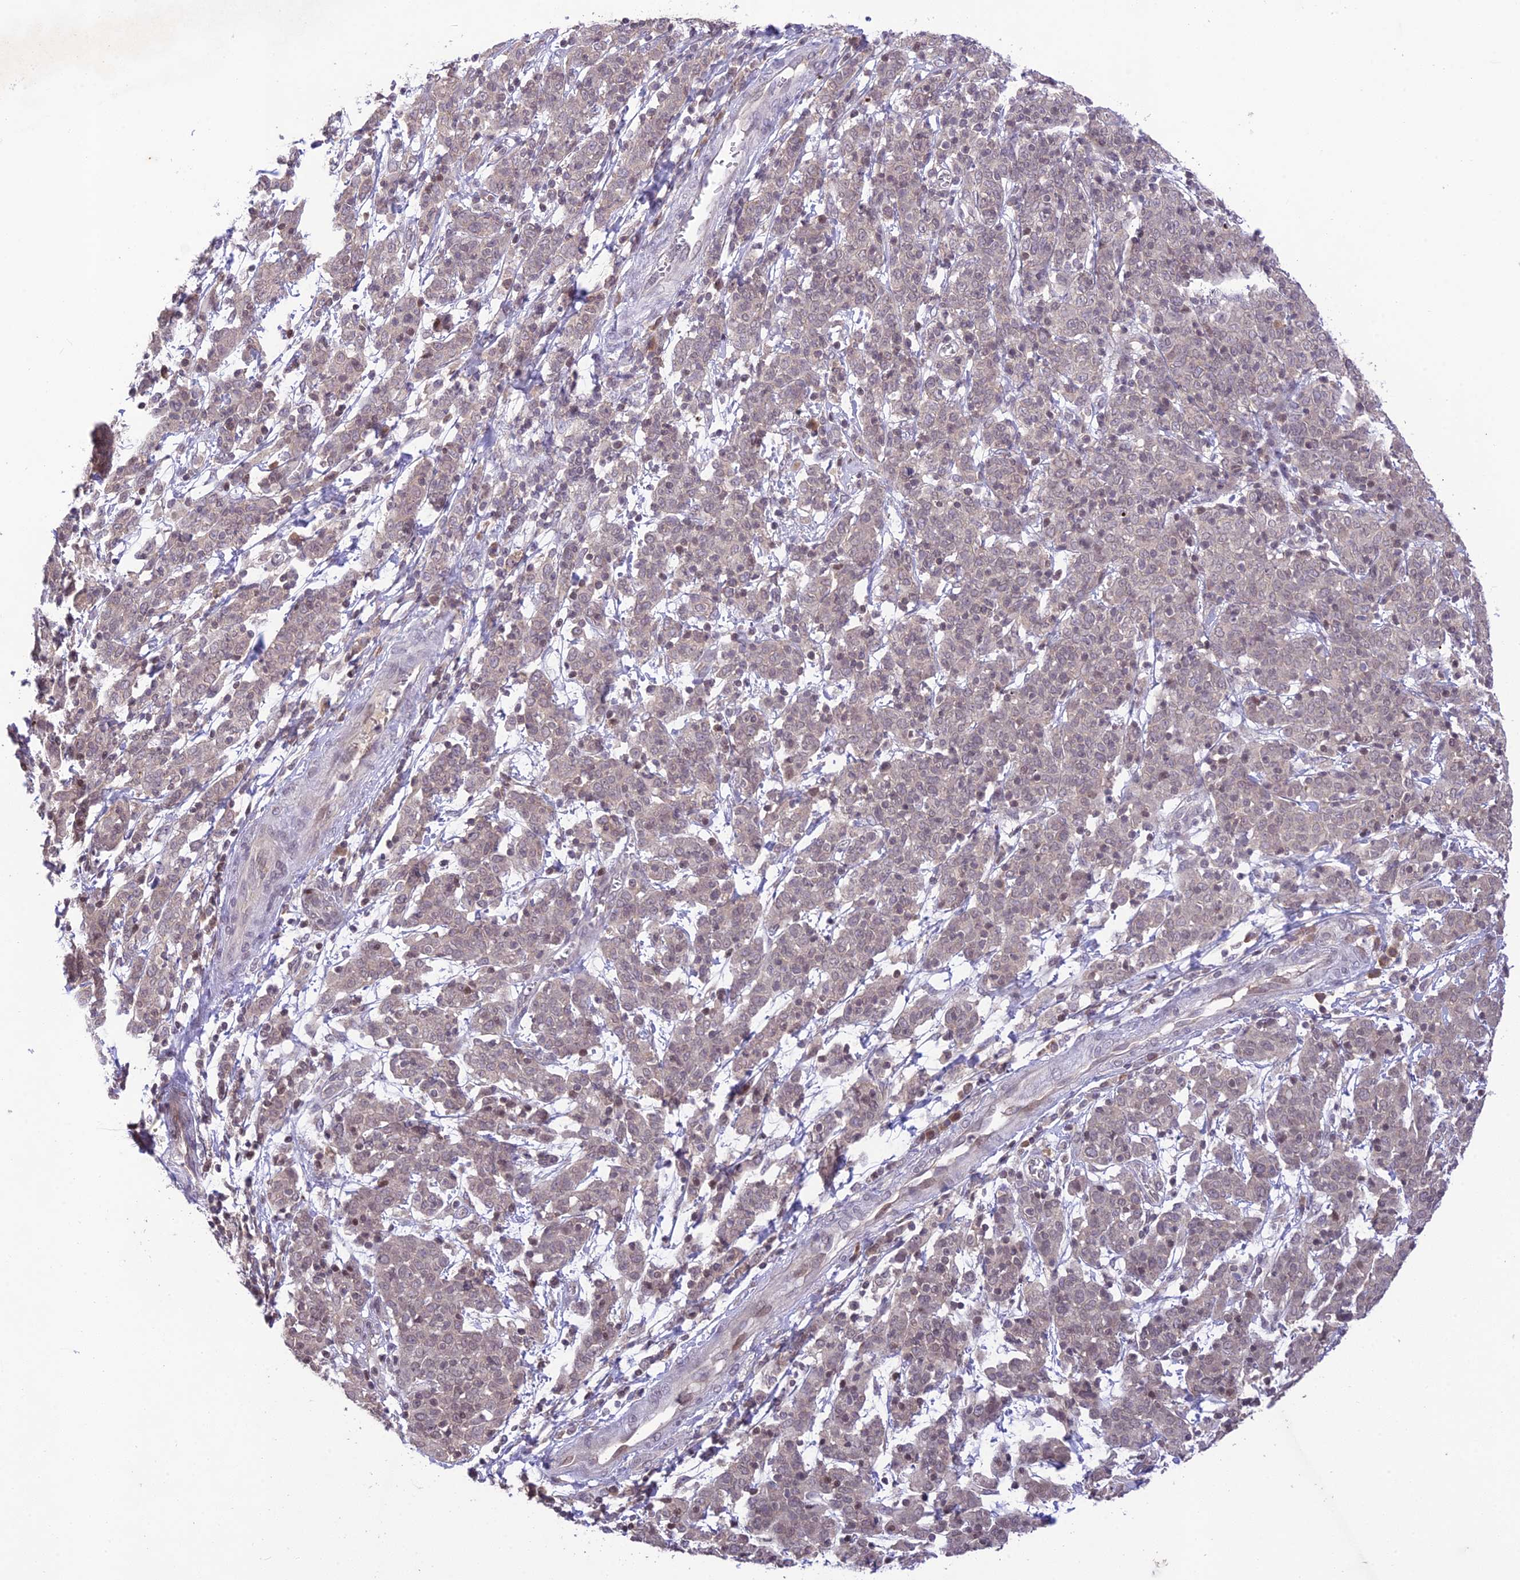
{"staining": {"intensity": "negative", "quantity": "none", "location": "none"}, "tissue": "cervical cancer", "cell_type": "Tumor cells", "image_type": "cancer", "snomed": [{"axis": "morphology", "description": "Squamous cell carcinoma, NOS"}, {"axis": "topography", "description": "Cervix"}], "caption": "Histopathology image shows no significant protein positivity in tumor cells of cervical cancer (squamous cell carcinoma).", "gene": "TEKT1", "patient": {"sex": "female", "age": 67}}